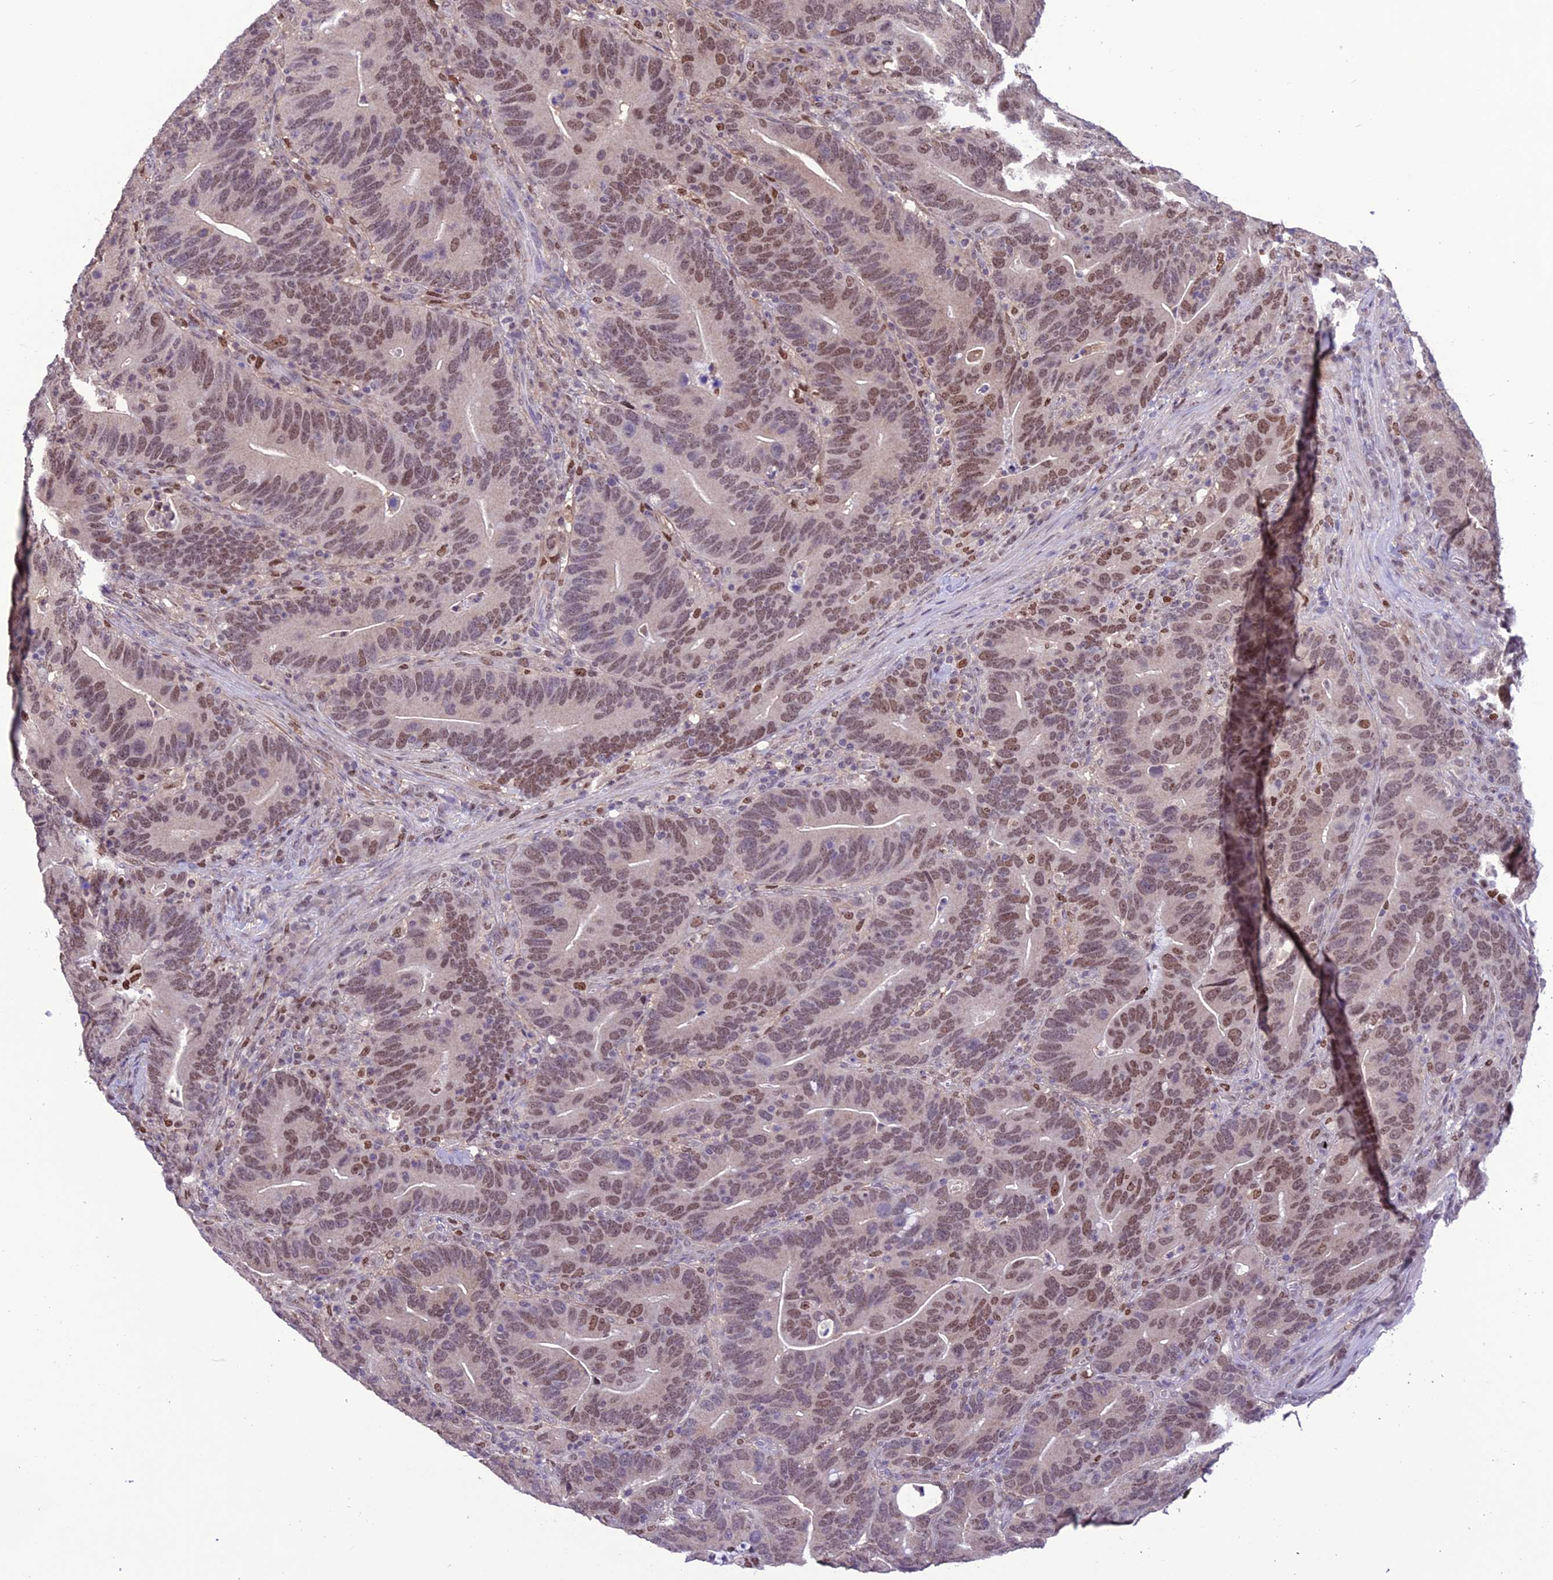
{"staining": {"intensity": "moderate", "quantity": "25%-75%", "location": "nuclear"}, "tissue": "colorectal cancer", "cell_type": "Tumor cells", "image_type": "cancer", "snomed": [{"axis": "morphology", "description": "Adenocarcinoma, NOS"}, {"axis": "topography", "description": "Colon"}], "caption": "Moderate nuclear positivity for a protein is identified in approximately 25%-75% of tumor cells of colorectal cancer (adenocarcinoma) using immunohistochemistry.", "gene": "MIS12", "patient": {"sex": "female", "age": 66}}